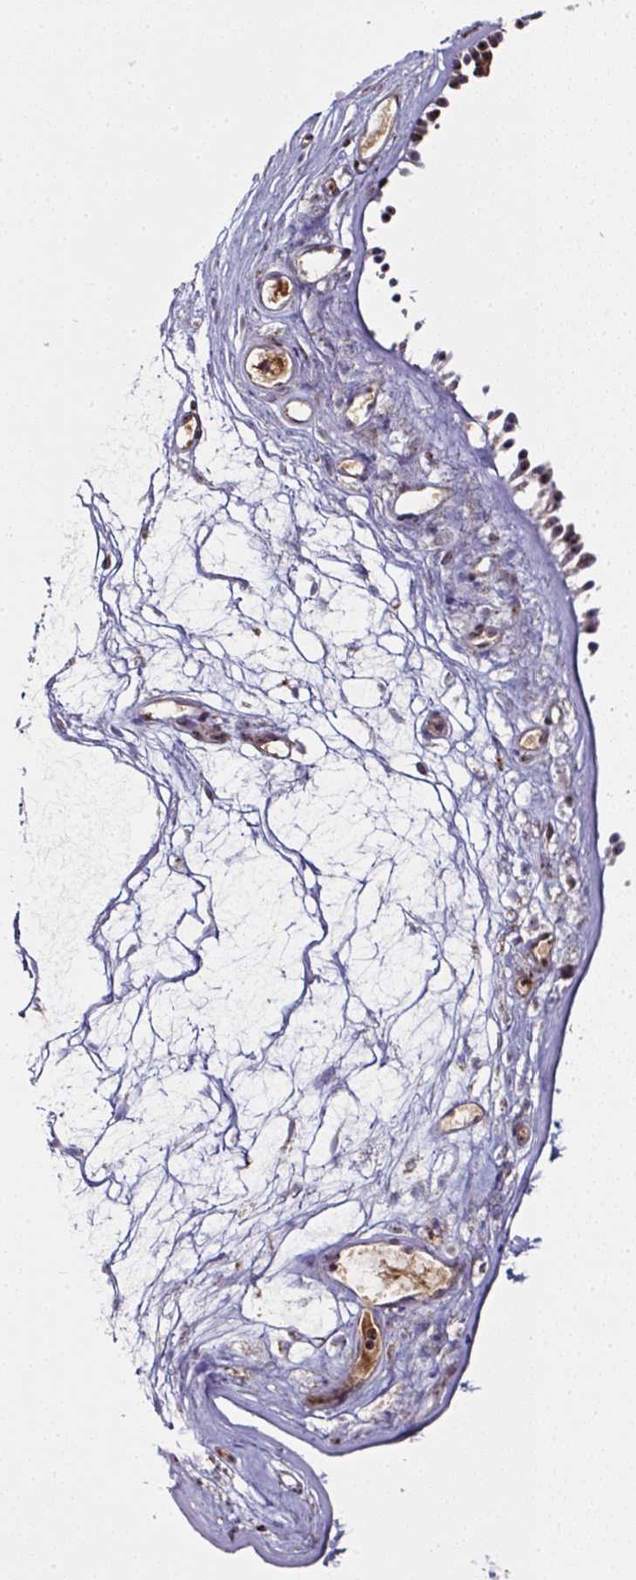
{"staining": {"intensity": "moderate", "quantity": ">75%", "location": "cytoplasmic/membranous,nuclear"}, "tissue": "nasopharynx", "cell_type": "Respiratory epithelial cells", "image_type": "normal", "snomed": [{"axis": "morphology", "description": "Normal tissue, NOS"}, {"axis": "topography", "description": "Nasopharynx"}], "caption": "Immunohistochemistry photomicrograph of benign nasopharynx: nasopharynx stained using IHC reveals medium levels of moderate protein expression localized specifically in the cytoplasmic/membranous,nuclear of respiratory epithelial cells, appearing as a cytoplasmic/membranous,nuclear brown color.", "gene": "NACC2", "patient": {"sex": "male", "age": 63}}